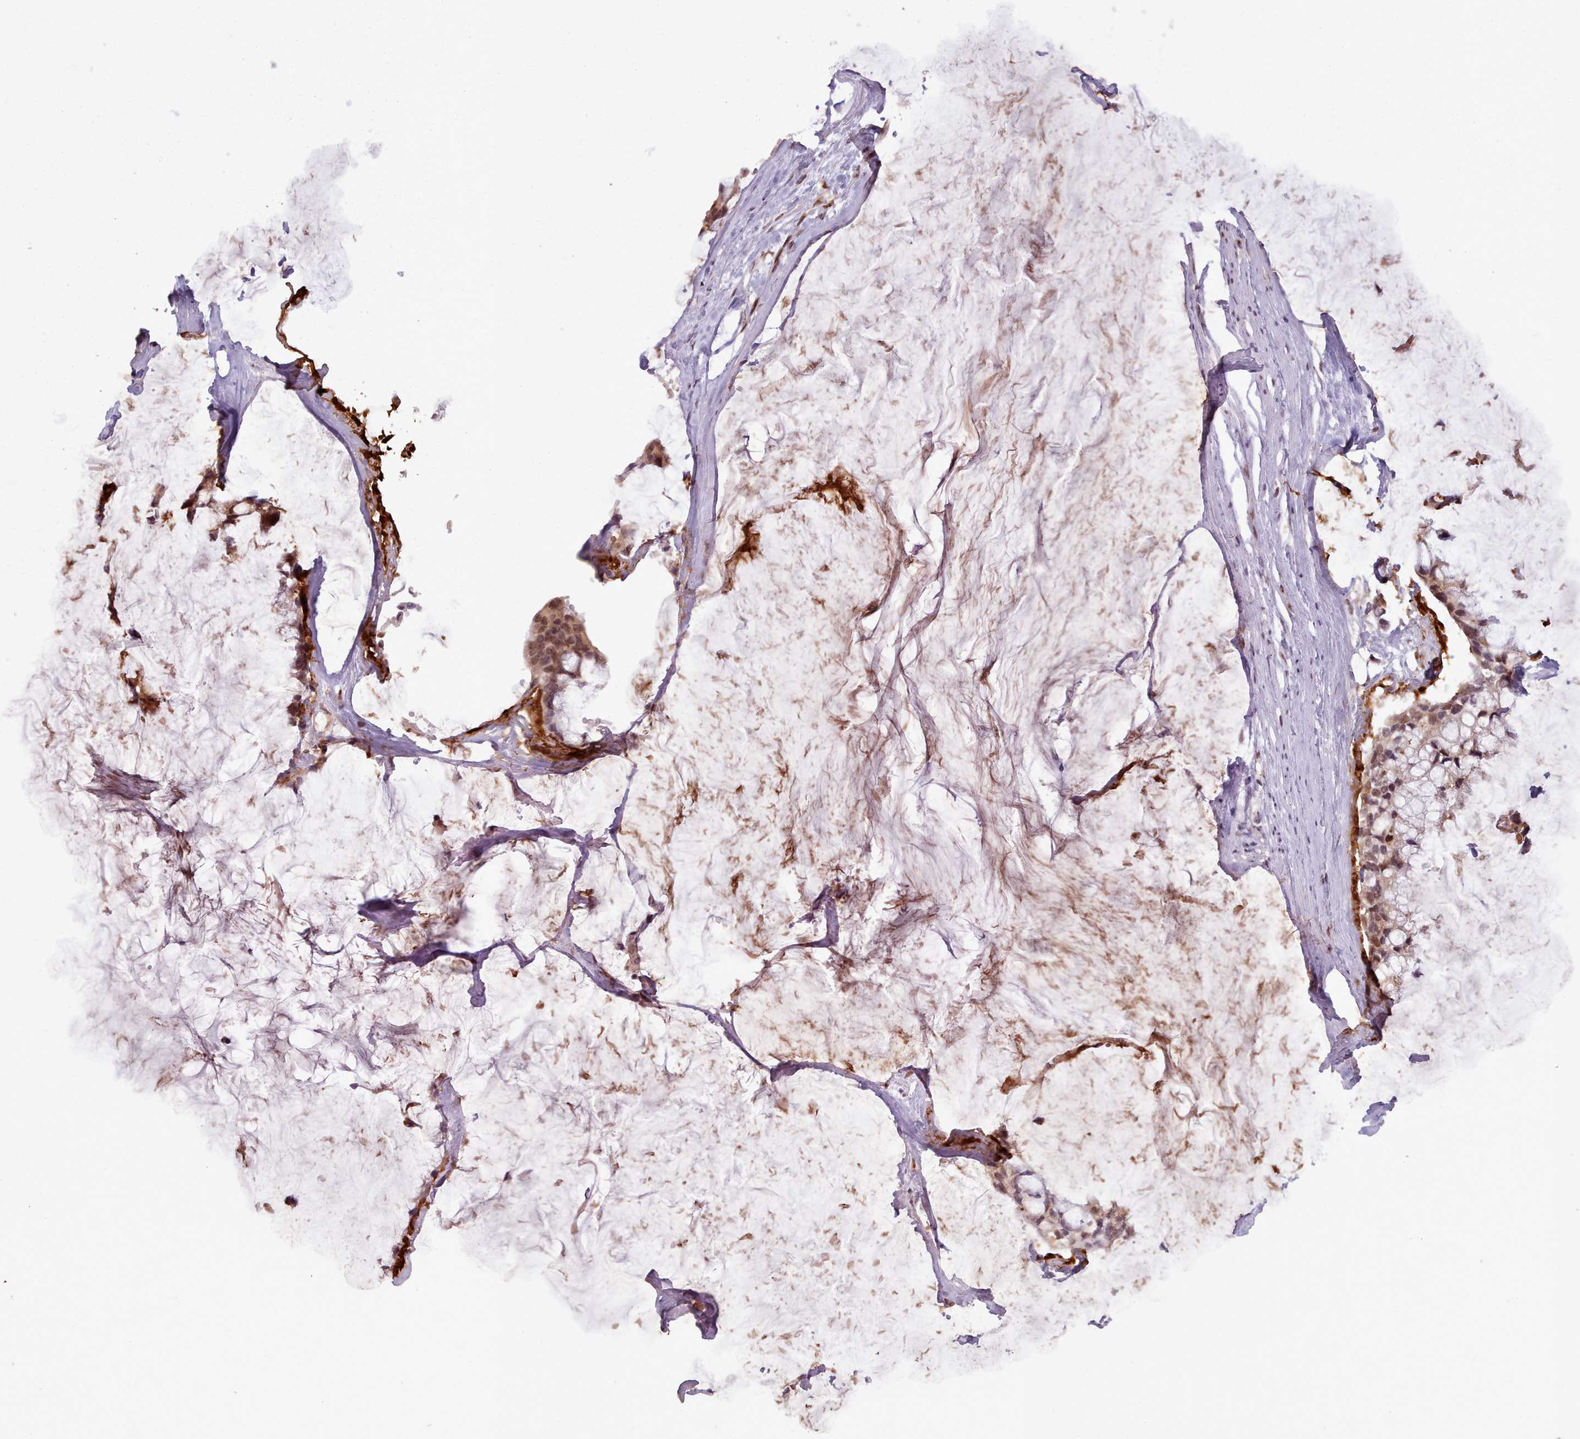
{"staining": {"intensity": "moderate", "quantity": ">75%", "location": "cytoplasmic/membranous,nuclear"}, "tissue": "ovarian cancer", "cell_type": "Tumor cells", "image_type": "cancer", "snomed": [{"axis": "morphology", "description": "Cystadenocarcinoma, mucinous, NOS"}, {"axis": "topography", "description": "Ovary"}], "caption": "Immunohistochemistry (IHC) micrograph of human mucinous cystadenocarcinoma (ovarian) stained for a protein (brown), which exhibits medium levels of moderate cytoplasmic/membranous and nuclear positivity in approximately >75% of tumor cells.", "gene": "RPS27A", "patient": {"sex": "female", "age": 39}}